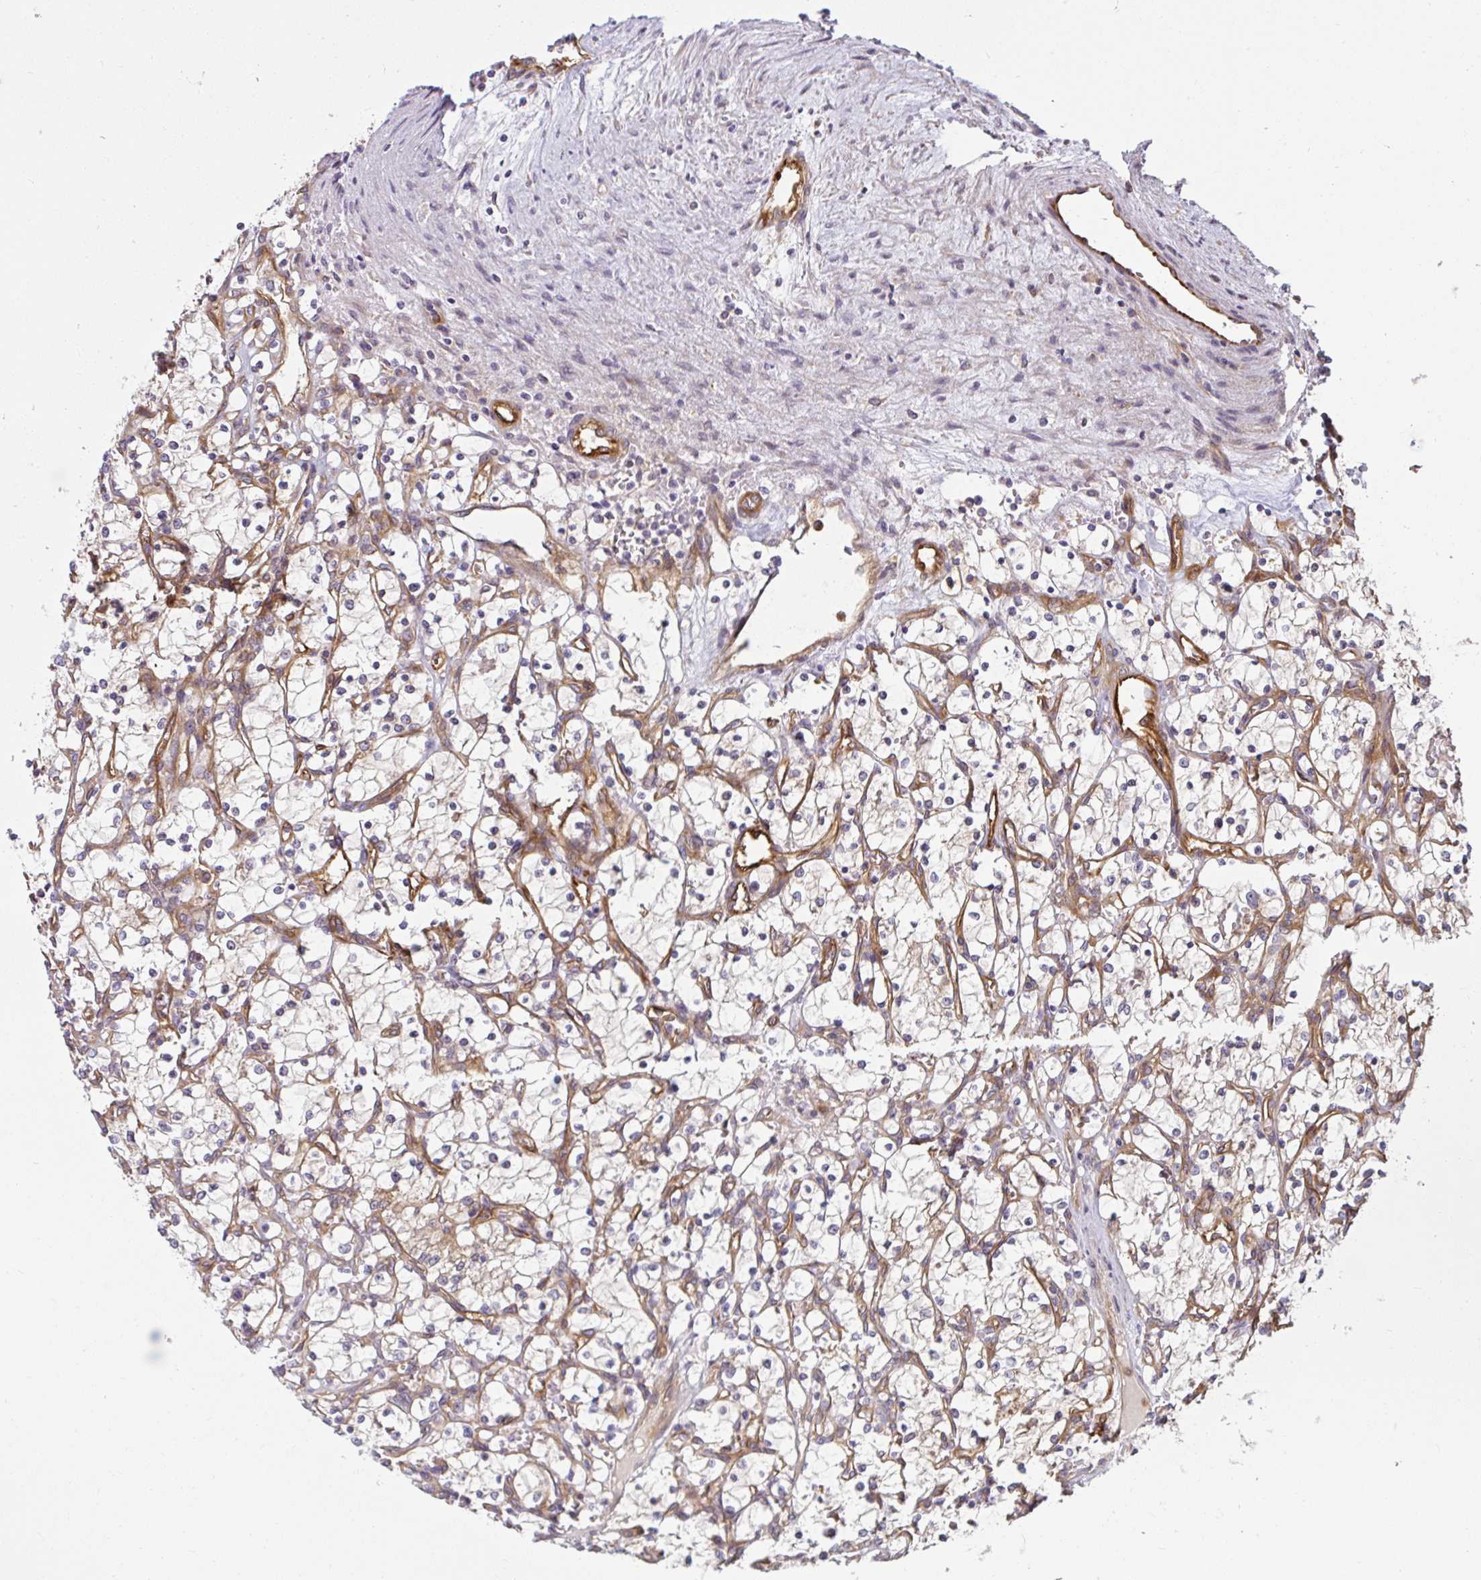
{"staining": {"intensity": "negative", "quantity": "none", "location": "none"}, "tissue": "renal cancer", "cell_type": "Tumor cells", "image_type": "cancer", "snomed": [{"axis": "morphology", "description": "Adenocarcinoma, NOS"}, {"axis": "topography", "description": "Kidney"}], "caption": "Immunohistochemistry photomicrograph of human renal cancer stained for a protein (brown), which displays no expression in tumor cells.", "gene": "IFIT3", "patient": {"sex": "female", "age": 69}}